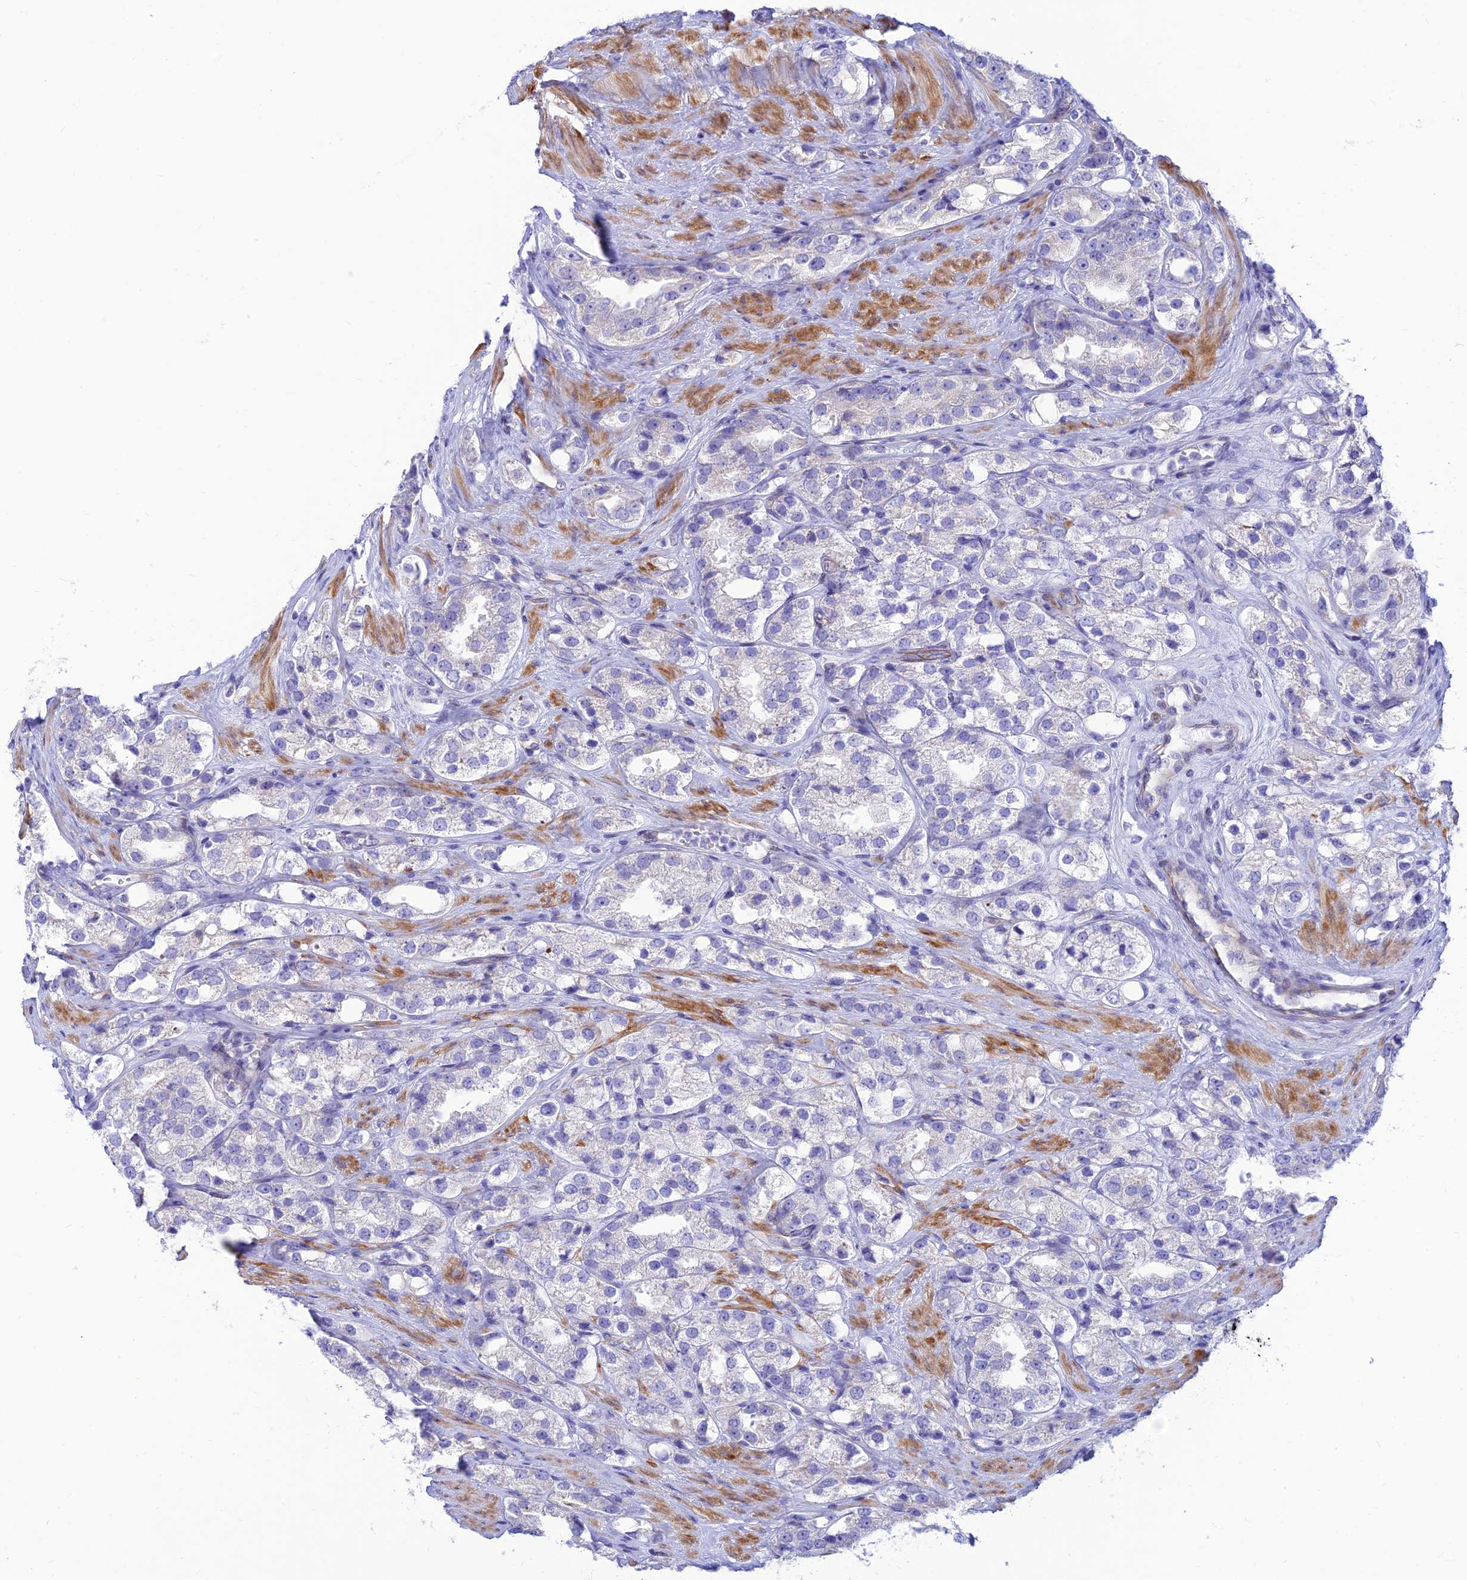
{"staining": {"intensity": "negative", "quantity": "none", "location": "none"}, "tissue": "prostate cancer", "cell_type": "Tumor cells", "image_type": "cancer", "snomed": [{"axis": "morphology", "description": "Adenocarcinoma, NOS"}, {"axis": "topography", "description": "Prostate"}], "caption": "There is no significant positivity in tumor cells of prostate cancer. The staining is performed using DAB (3,3'-diaminobenzidine) brown chromogen with nuclei counter-stained in using hematoxylin.", "gene": "FAM186B", "patient": {"sex": "male", "age": 79}}